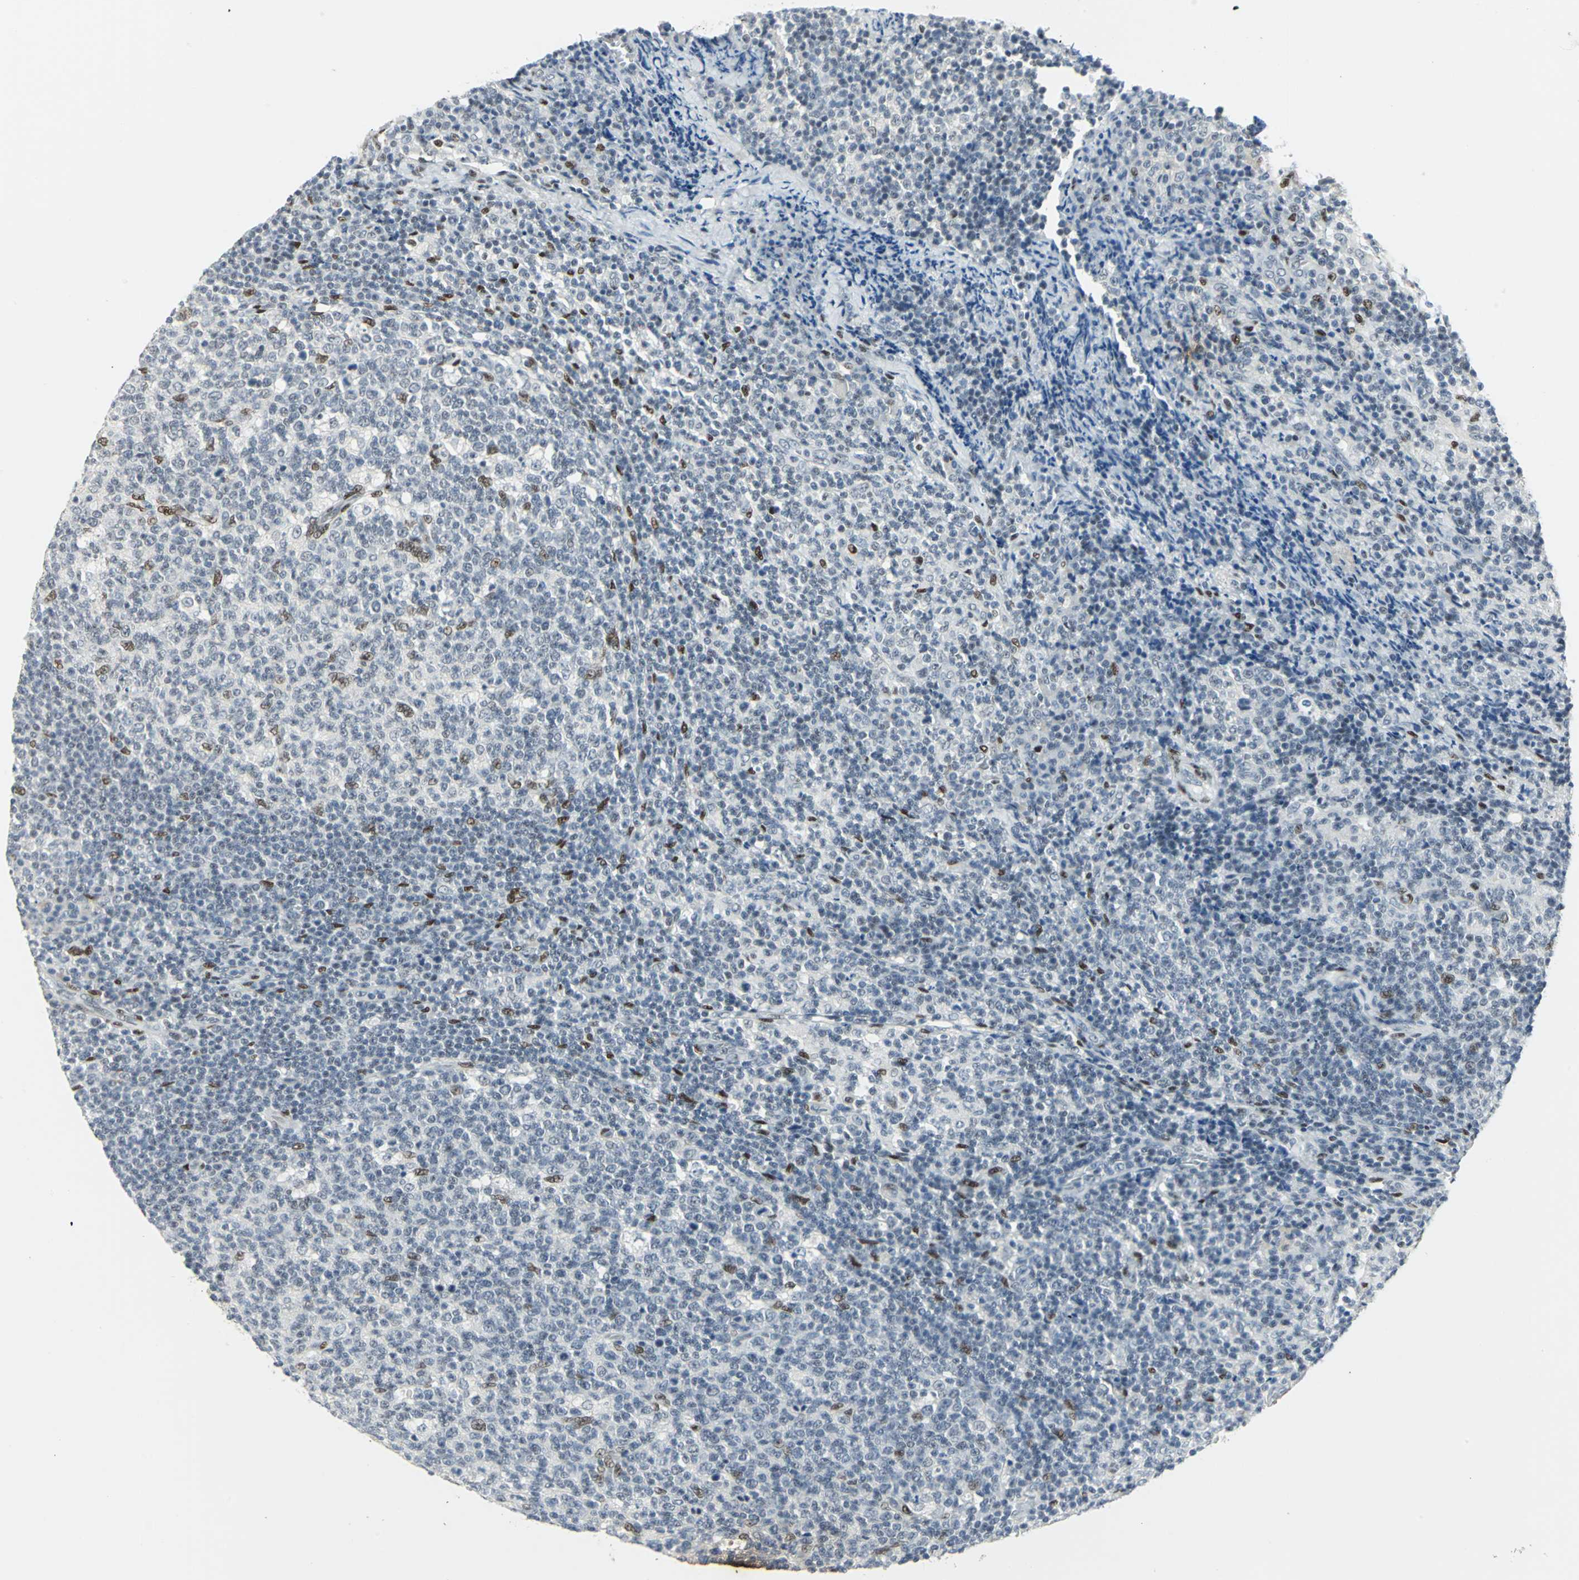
{"staining": {"intensity": "moderate", "quantity": "<25%", "location": "nuclear"}, "tissue": "lymph node", "cell_type": "Germinal center cells", "image_type": "normal", "snomed": [{"axis": "morphology", "description": "Normal tissue, NOS"}, {"axis": "morphology", "description": "Inflammation, NOS"}, {"axis": "topography", "description": "Lymph node"}], "caption": "A low amount of moderate nuclear staining is appreciated in approximately <25% of germinal center cells in unremarkable lymph node. Immunohistochemistry (ihc) stains the protein of interest in brown and the nuclei are stained blue.", "gene": "MEIS2", "patient": {"sex": "male", "age": 55}}